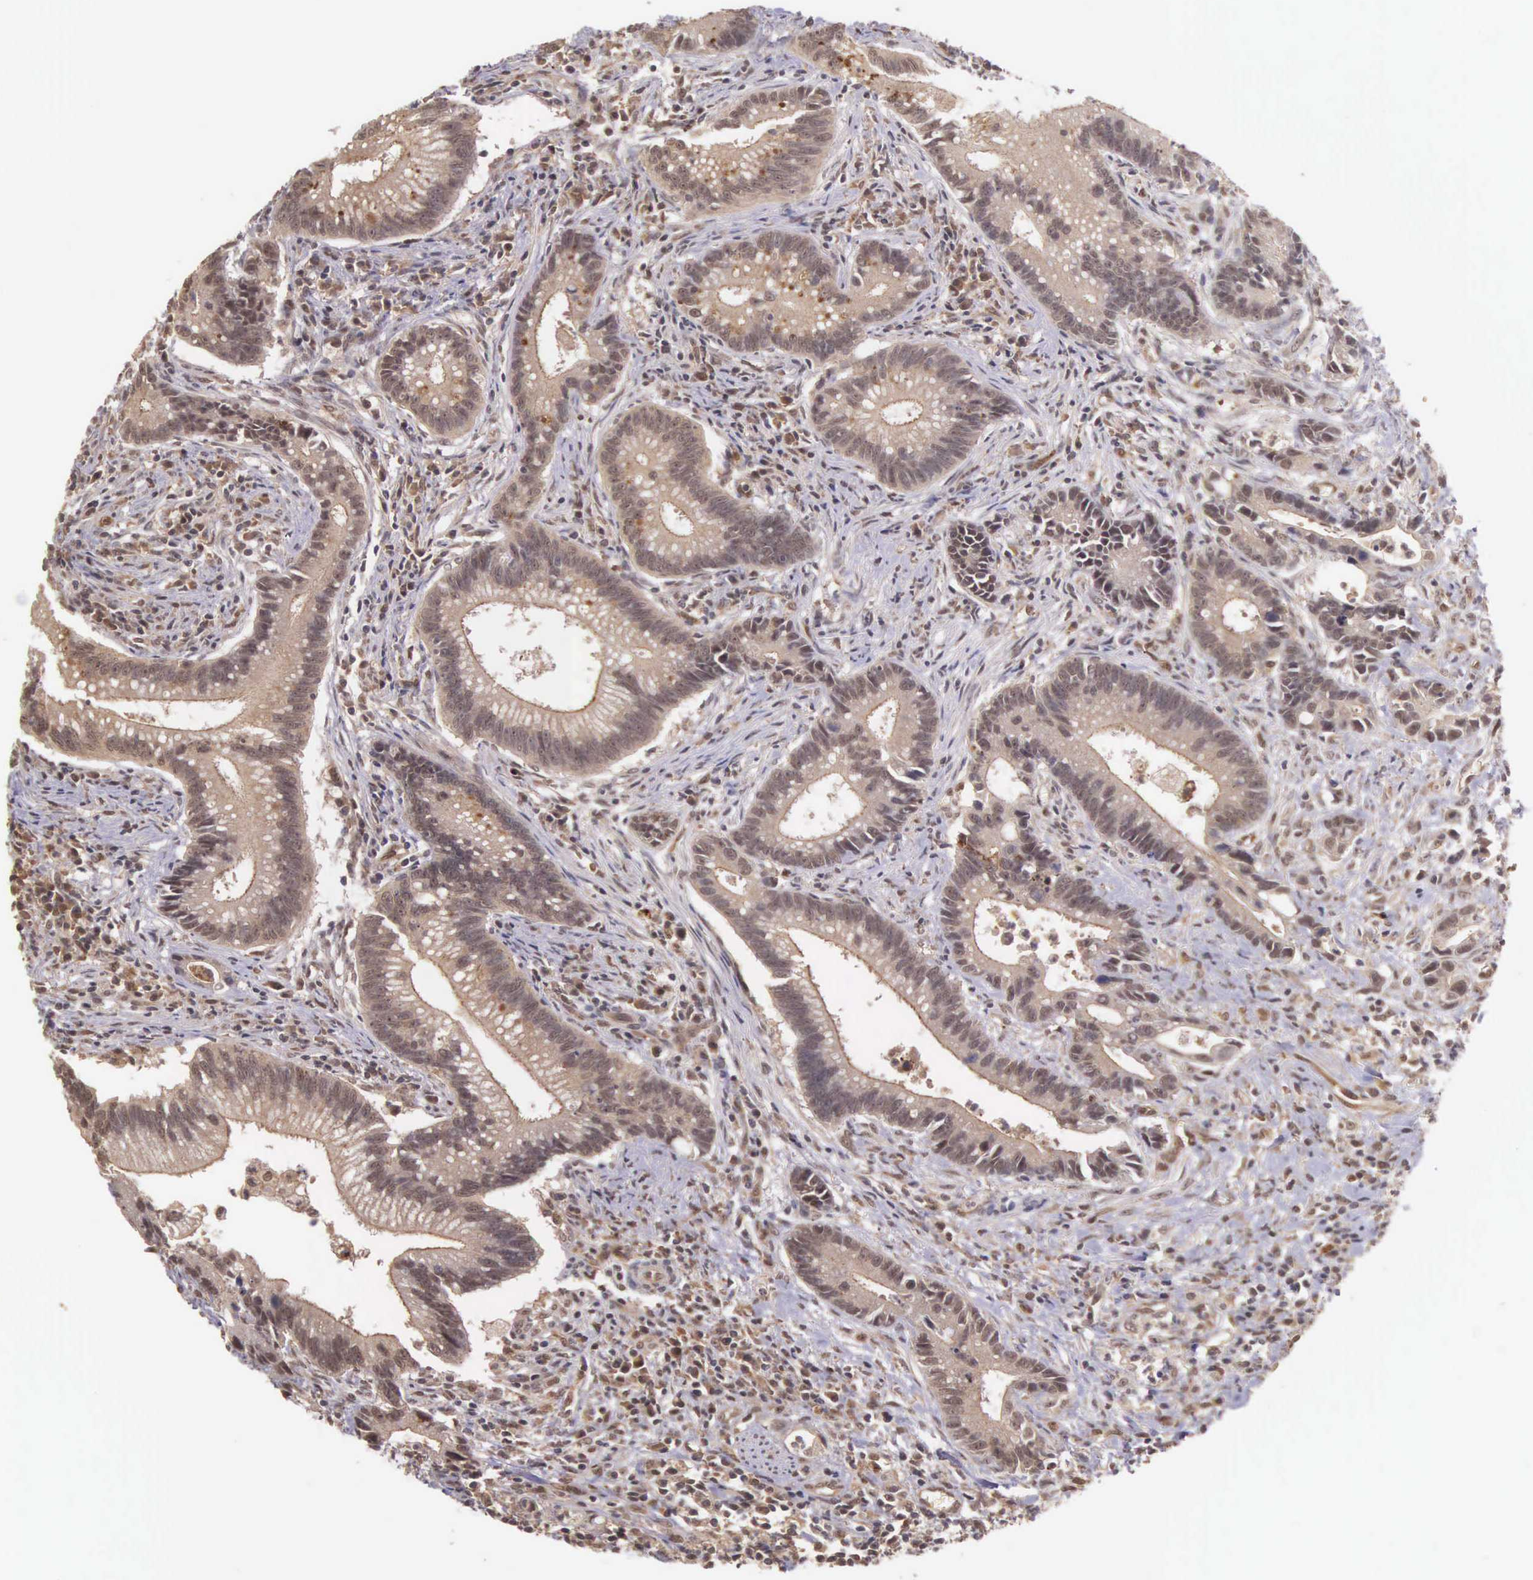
{"staining": {"intensity": "moderate", "quantity": ">75%", "location": "cytoplasmic/membranous"}, "tissue": "colorectal cancer", "cell_type": "Tumor cells", "image_type": "cancer", "snomed": [{"axis": "morphology", "description": "Adenocarcinoma, NOS"}, {"axis": "topography", "description": "Rectum"}], "caption": "The image shows a brown stain indicating the presence of a protein in the cytoplasmic/membranous of tumor cells in colorectal cancer.", "gene": "VASH1", "patient": {"sex": "female", "age": 81}}